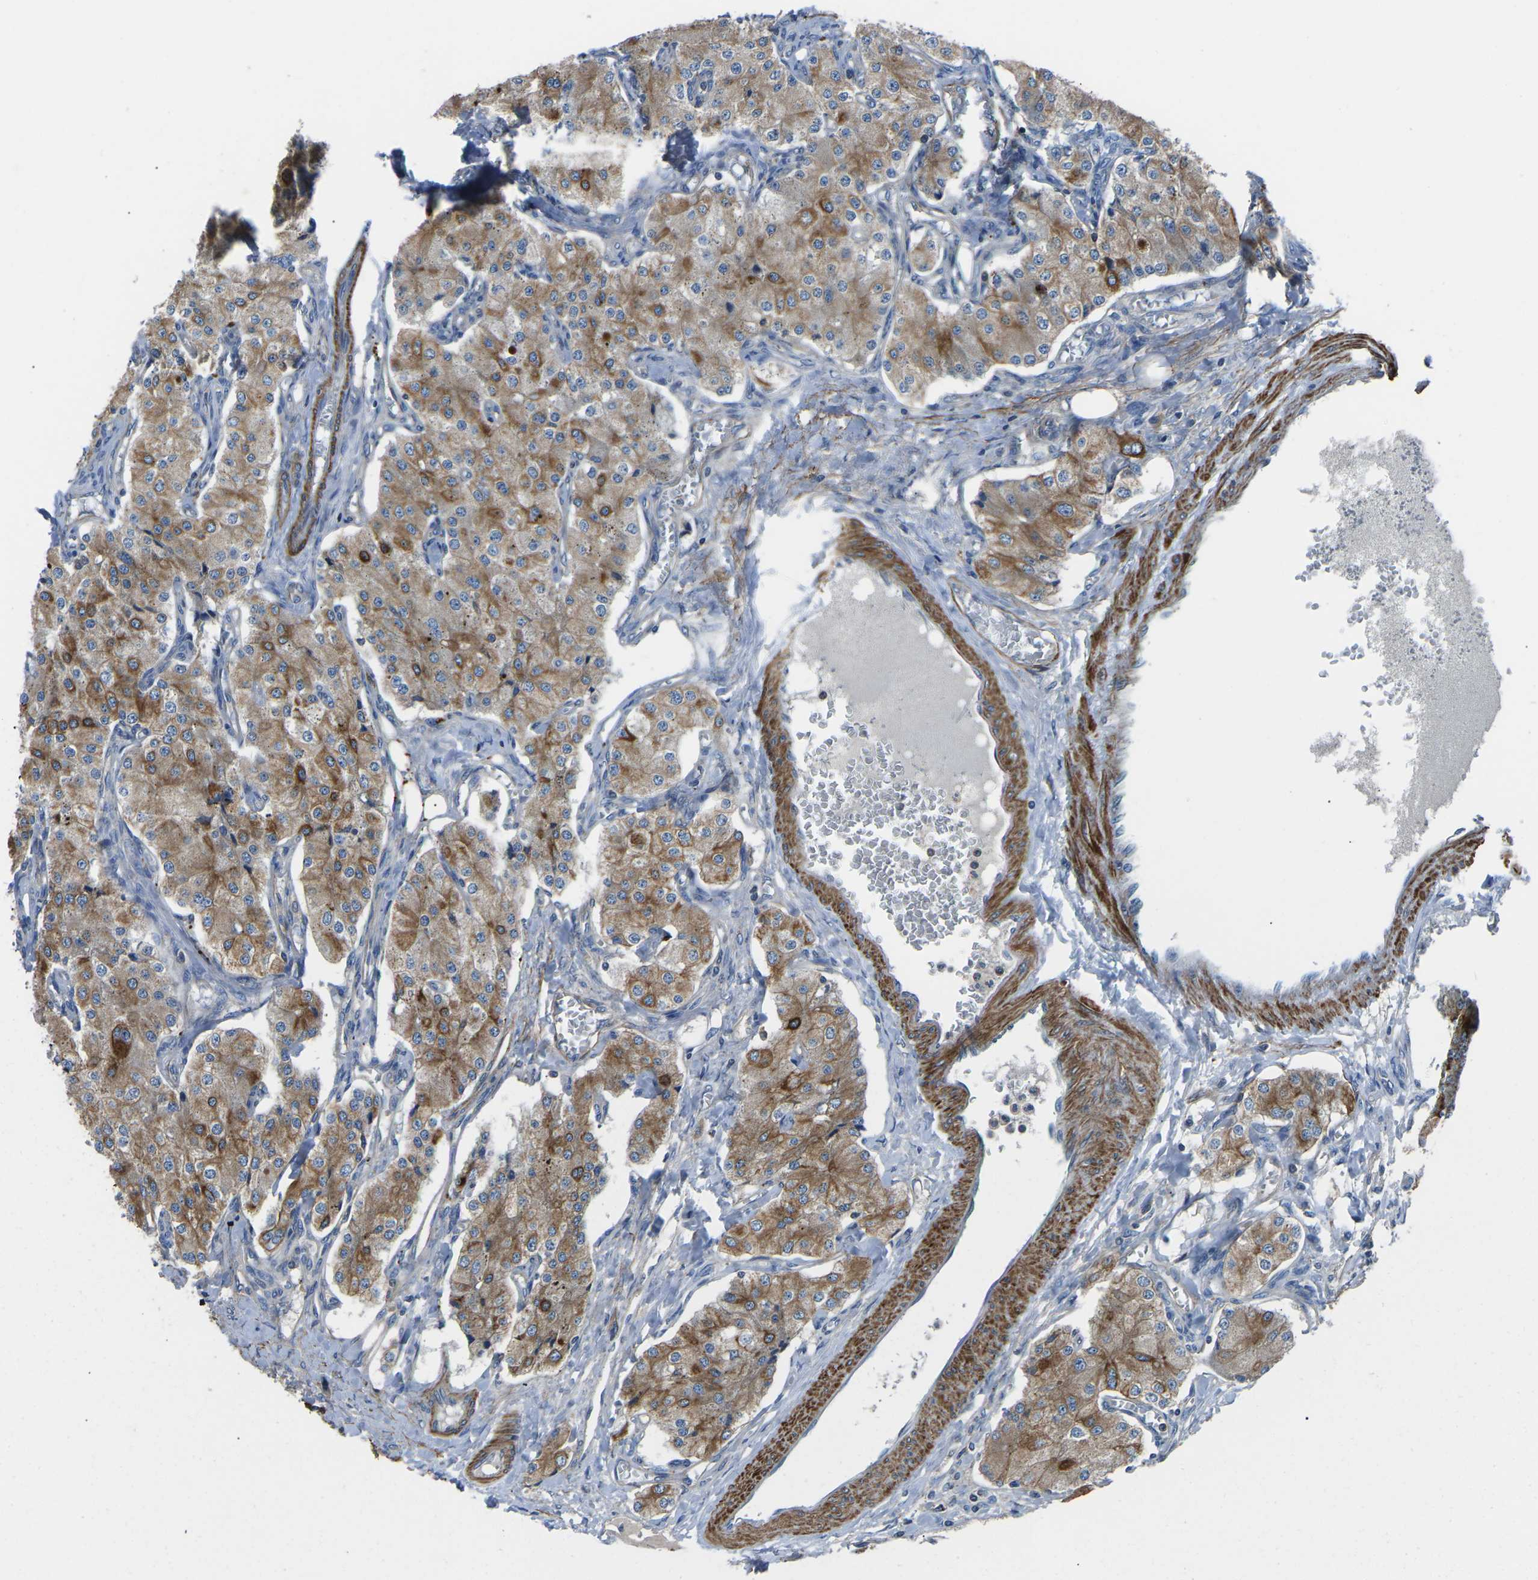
{"staining": {"intensity": "moderate", "quantity": ">75%", "location": "cytoplasmic/membranous"}, "tissue": "carcinoid", "cell_type": "Tumor cells", "image_type": "cancer", "snomed": [{"axis": "morphology", "description": "Carcinoid, malignant, NOS"}, {"axis": "topography", "description": "Colon"}], "caption": "Immunohistochemical staining of malignant carcinoid displays moderate cytoplasmic/membranous protein positivity in about >75% of tumor cells.", "gene": "KCNJ15", "patient": {"sex": "female", "age": 52}}